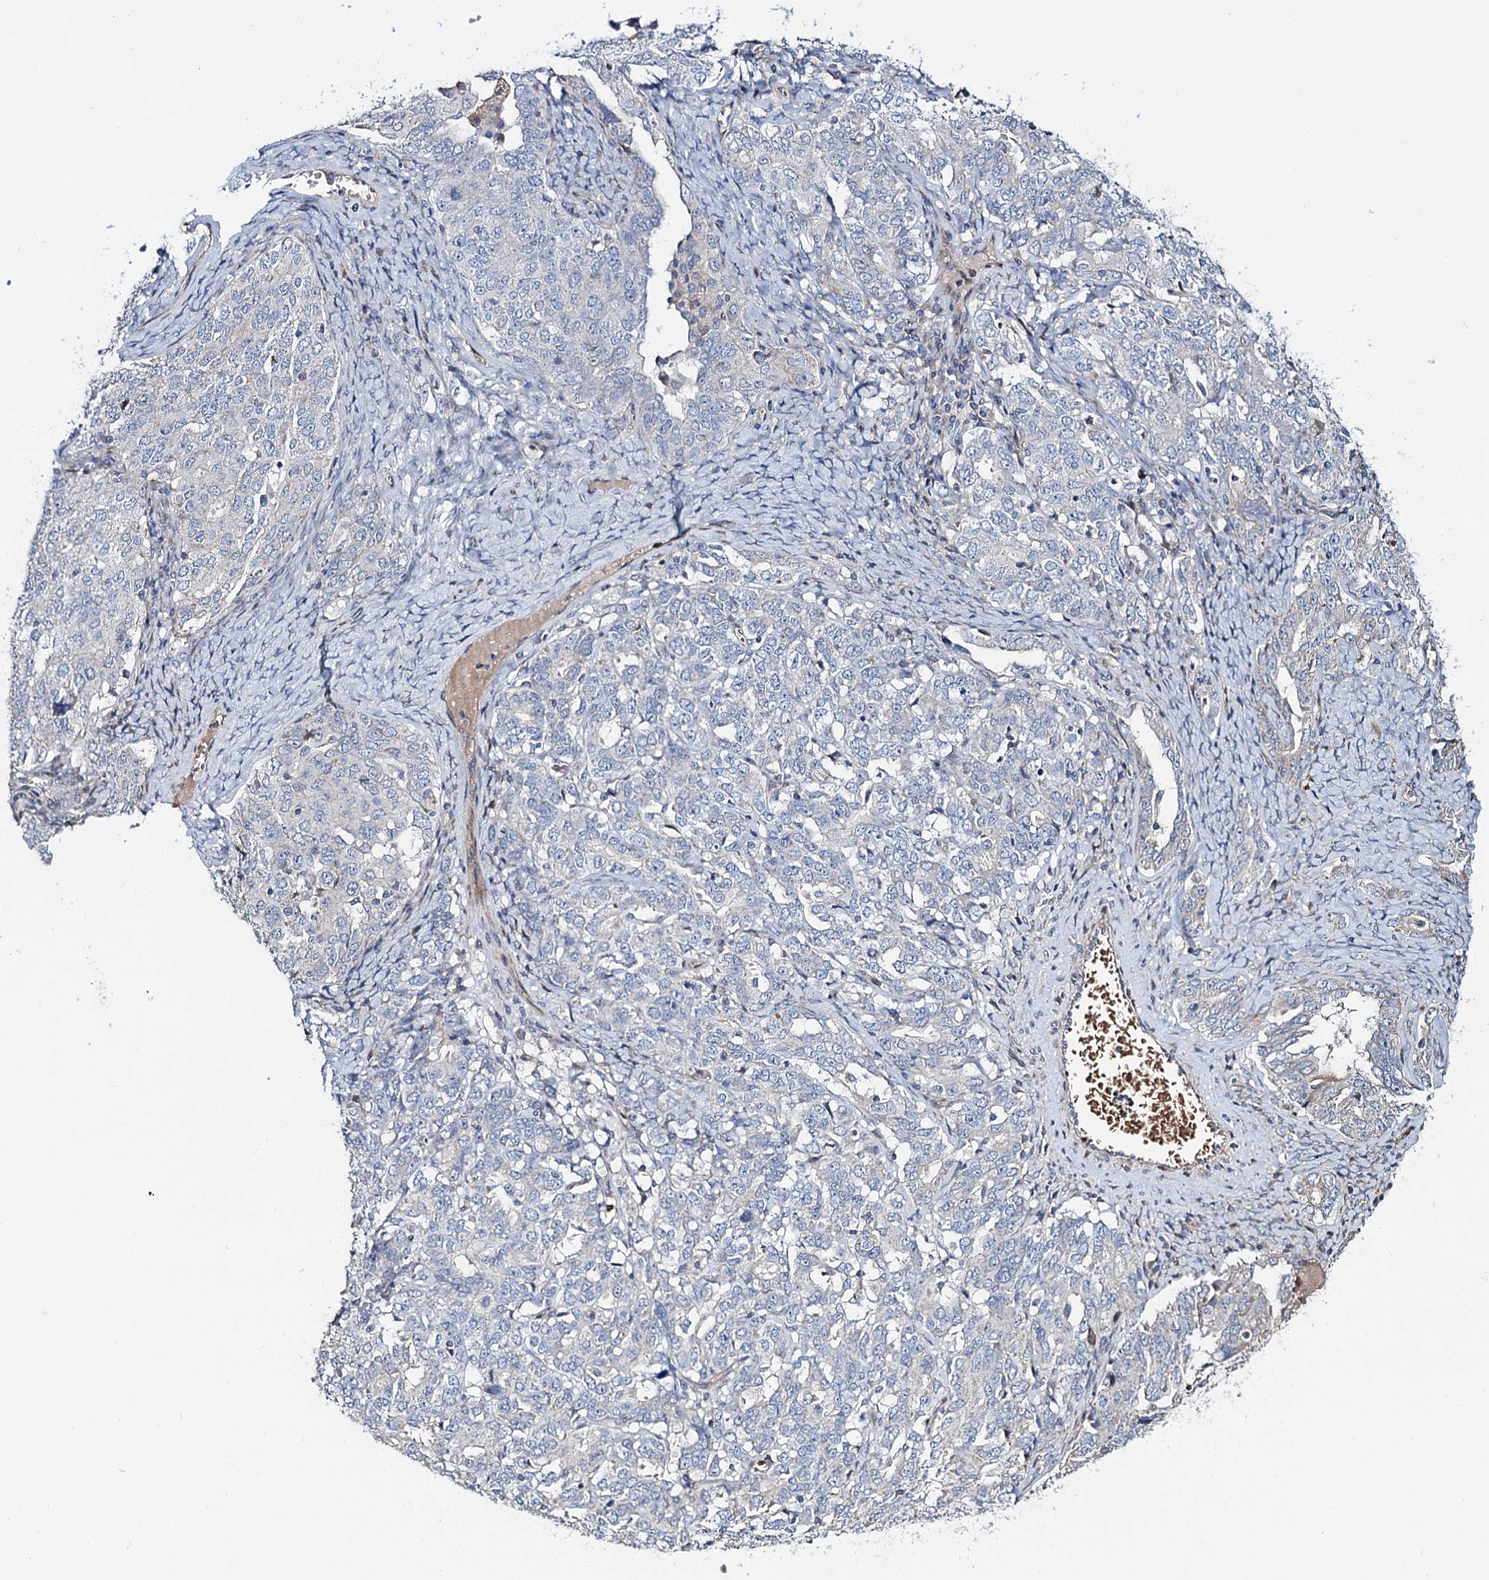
{"staining": {"intensity": "negative", "quantity": "none", "location": "none"}, "tissue": "ovarian cancer", "cell_type": "Tumor cells", "image_type": "cancer", "snomed": [{"axis": "morphology", "description": "Carcinoma, endometroid"}, {"axis": "topography", "description": "Ovary"}], "caption": "High power microscopy photomicrograph of an IHC micrograph of ovarian cancer (endometroid carcinoma), revealing no significant expression in tumor cells. The staining is performed using DAB brown chromogen with nuclei counter-stained in using hematoxylin.", "gene": "PTDSS2", "patient": {"sex": "female", "age": 62}}